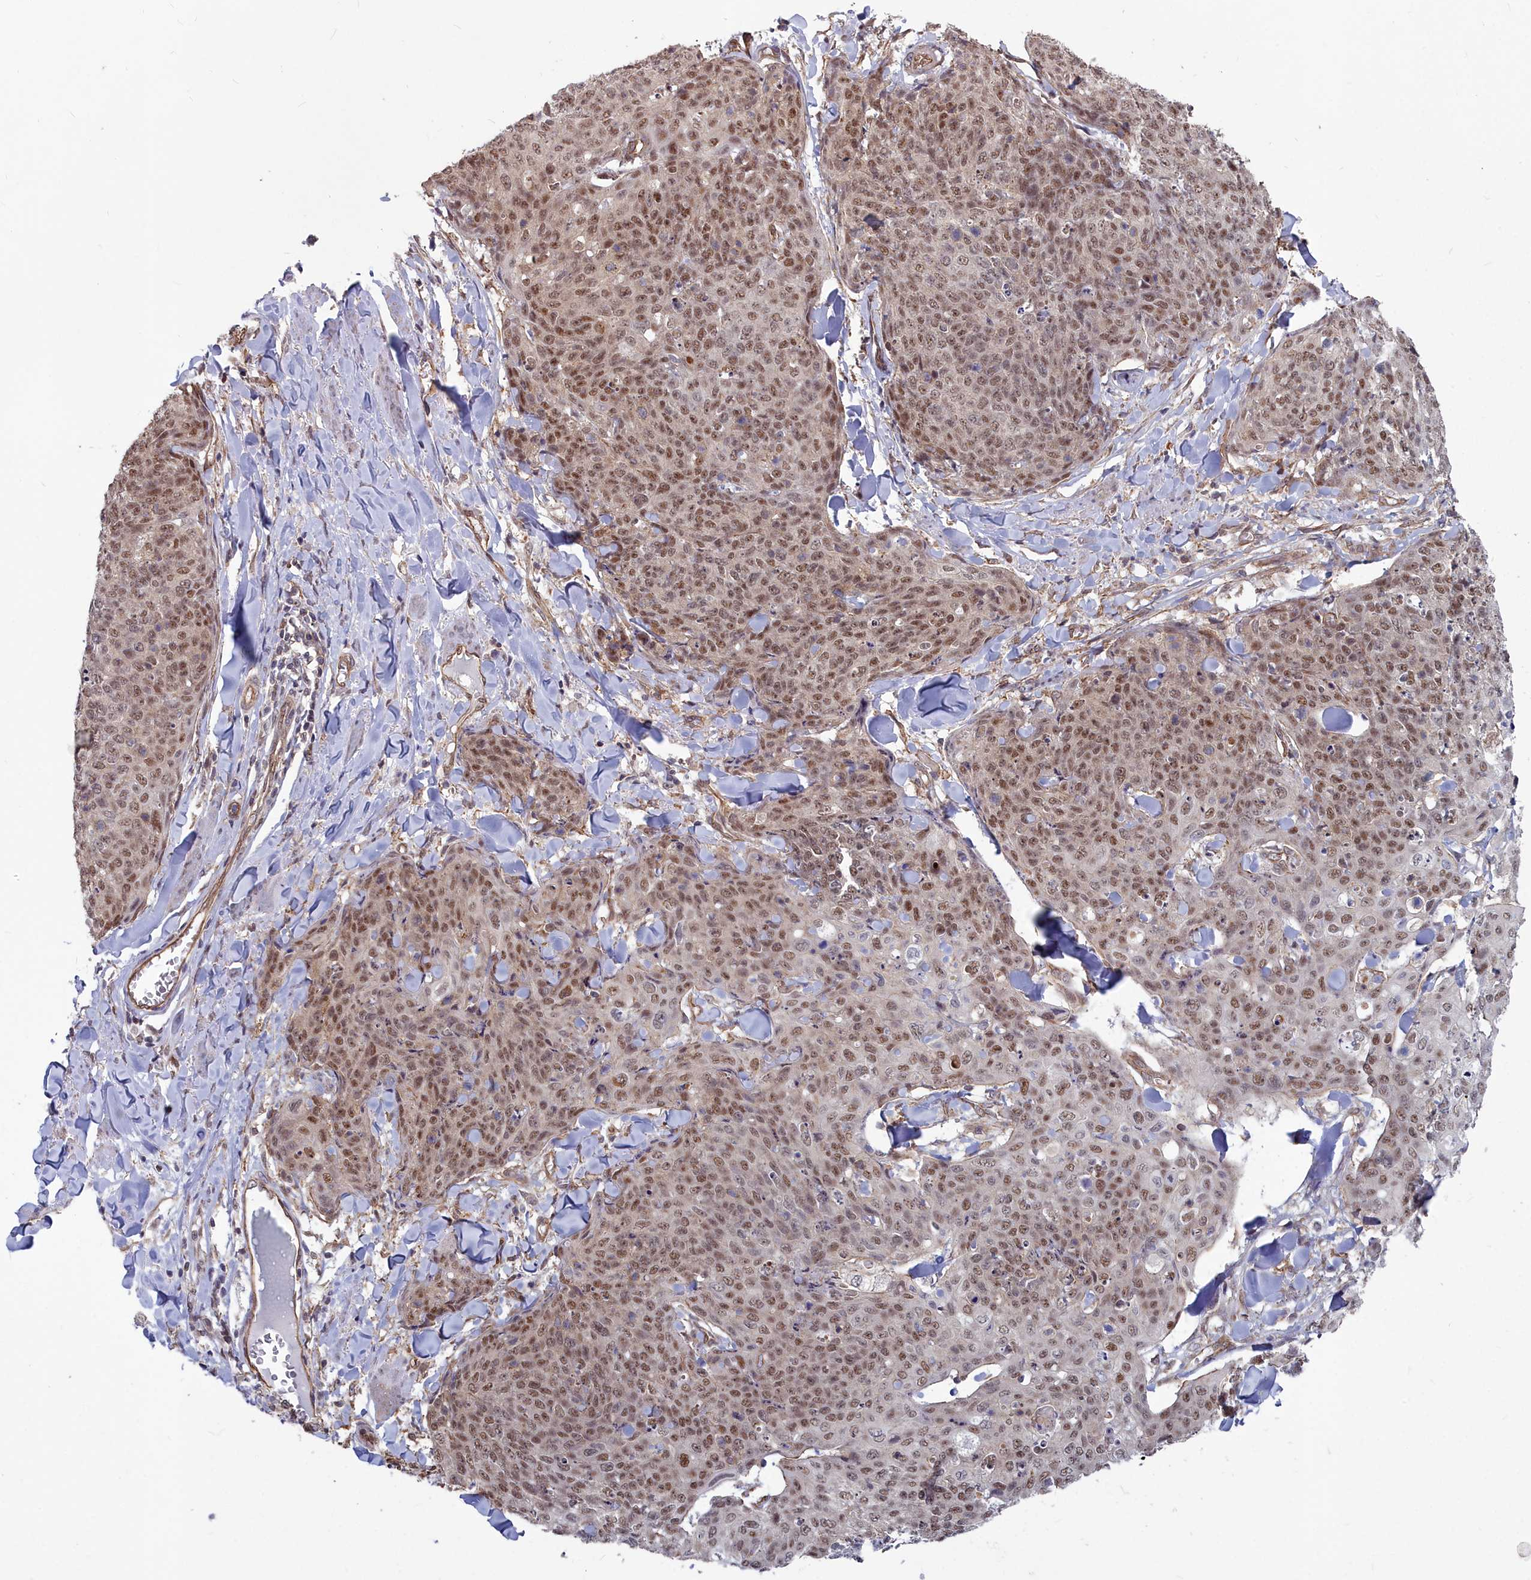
{"staining": {"intensity": "moderate", "quantity": ">75%", "location": "nuclear"}, "tissue": "skin cancer", "cell_type": "Tumor cells", "image_type": "cancer", "snomed": [{"axis": "morphology", "description": "Squamous cell carcinoma, NOS"}, {"axis": "topography", "description": "Skin"}, {"axis": "topography", "description": "Vulva"}], "caption": "Moderate nuclear protein positivity is present in approximately >75% of tumor cells in skin squamous cell carcinoma.", "gene": "YJU2", "patient": {"sex": "female", "age": 85}}